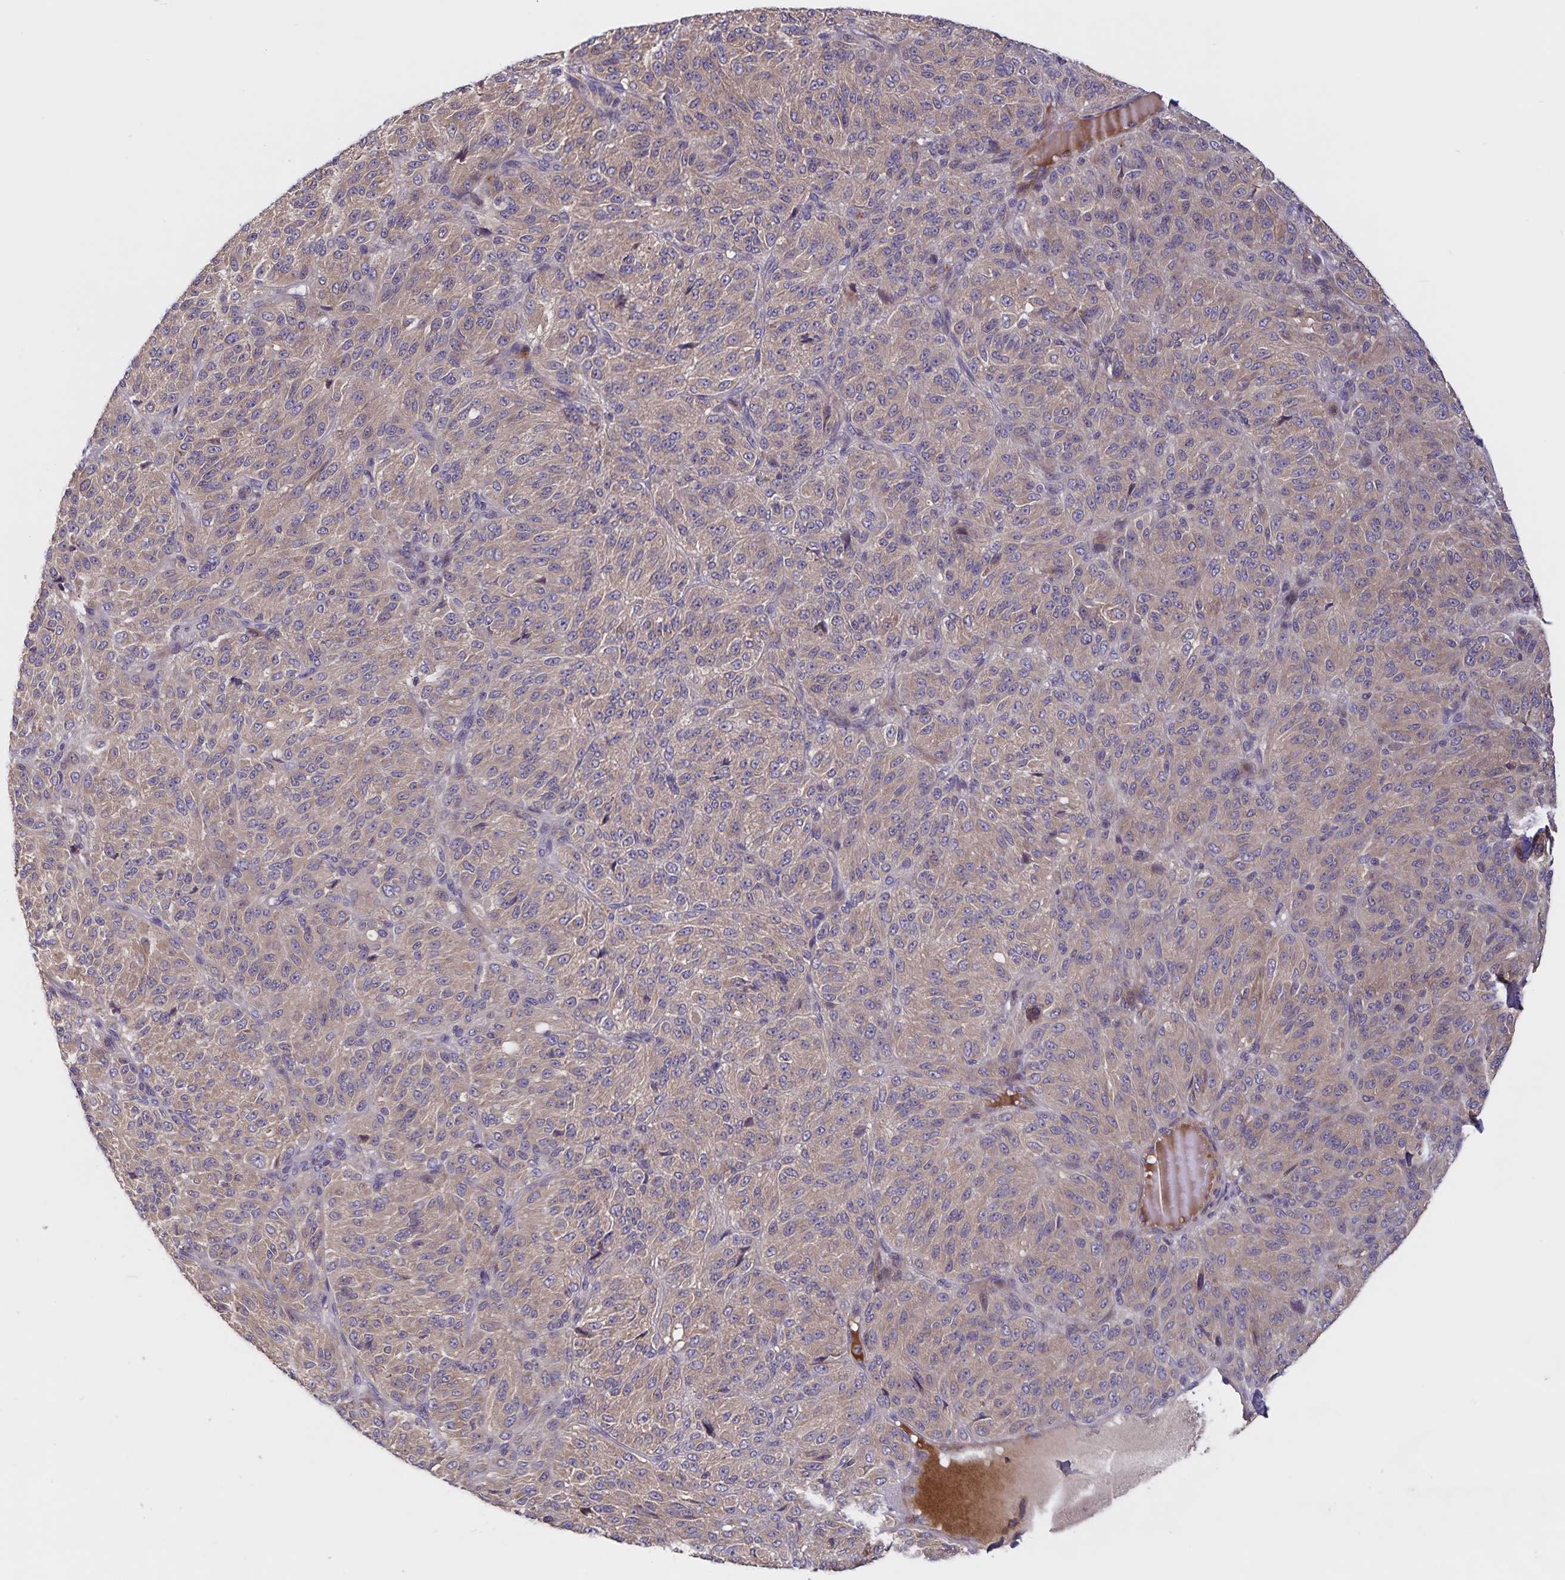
{"staining": {"intensity": "weak", "quantity": "25%-75%", "location": "cytoplasmic/membranous"}, "tissue": "melanoma", "cell_type": "Tumor cells", "image_type": "cancer", "snomed": [{"axis": "morphology", "description": "Malignant melanoma, Metastatic site"}, {"axis": "topography", "description": "Brain"}], "caption": "This photomicrograph demonstrates melanoma stained with IHC to label a protein in brown. The cytoplasmic/membranous of tumor cells show weak positivity for the protein. Nuclei are counter-stained blue.", "gene": "FBXL16", "patient": {"sex": "female", "age": 56}}